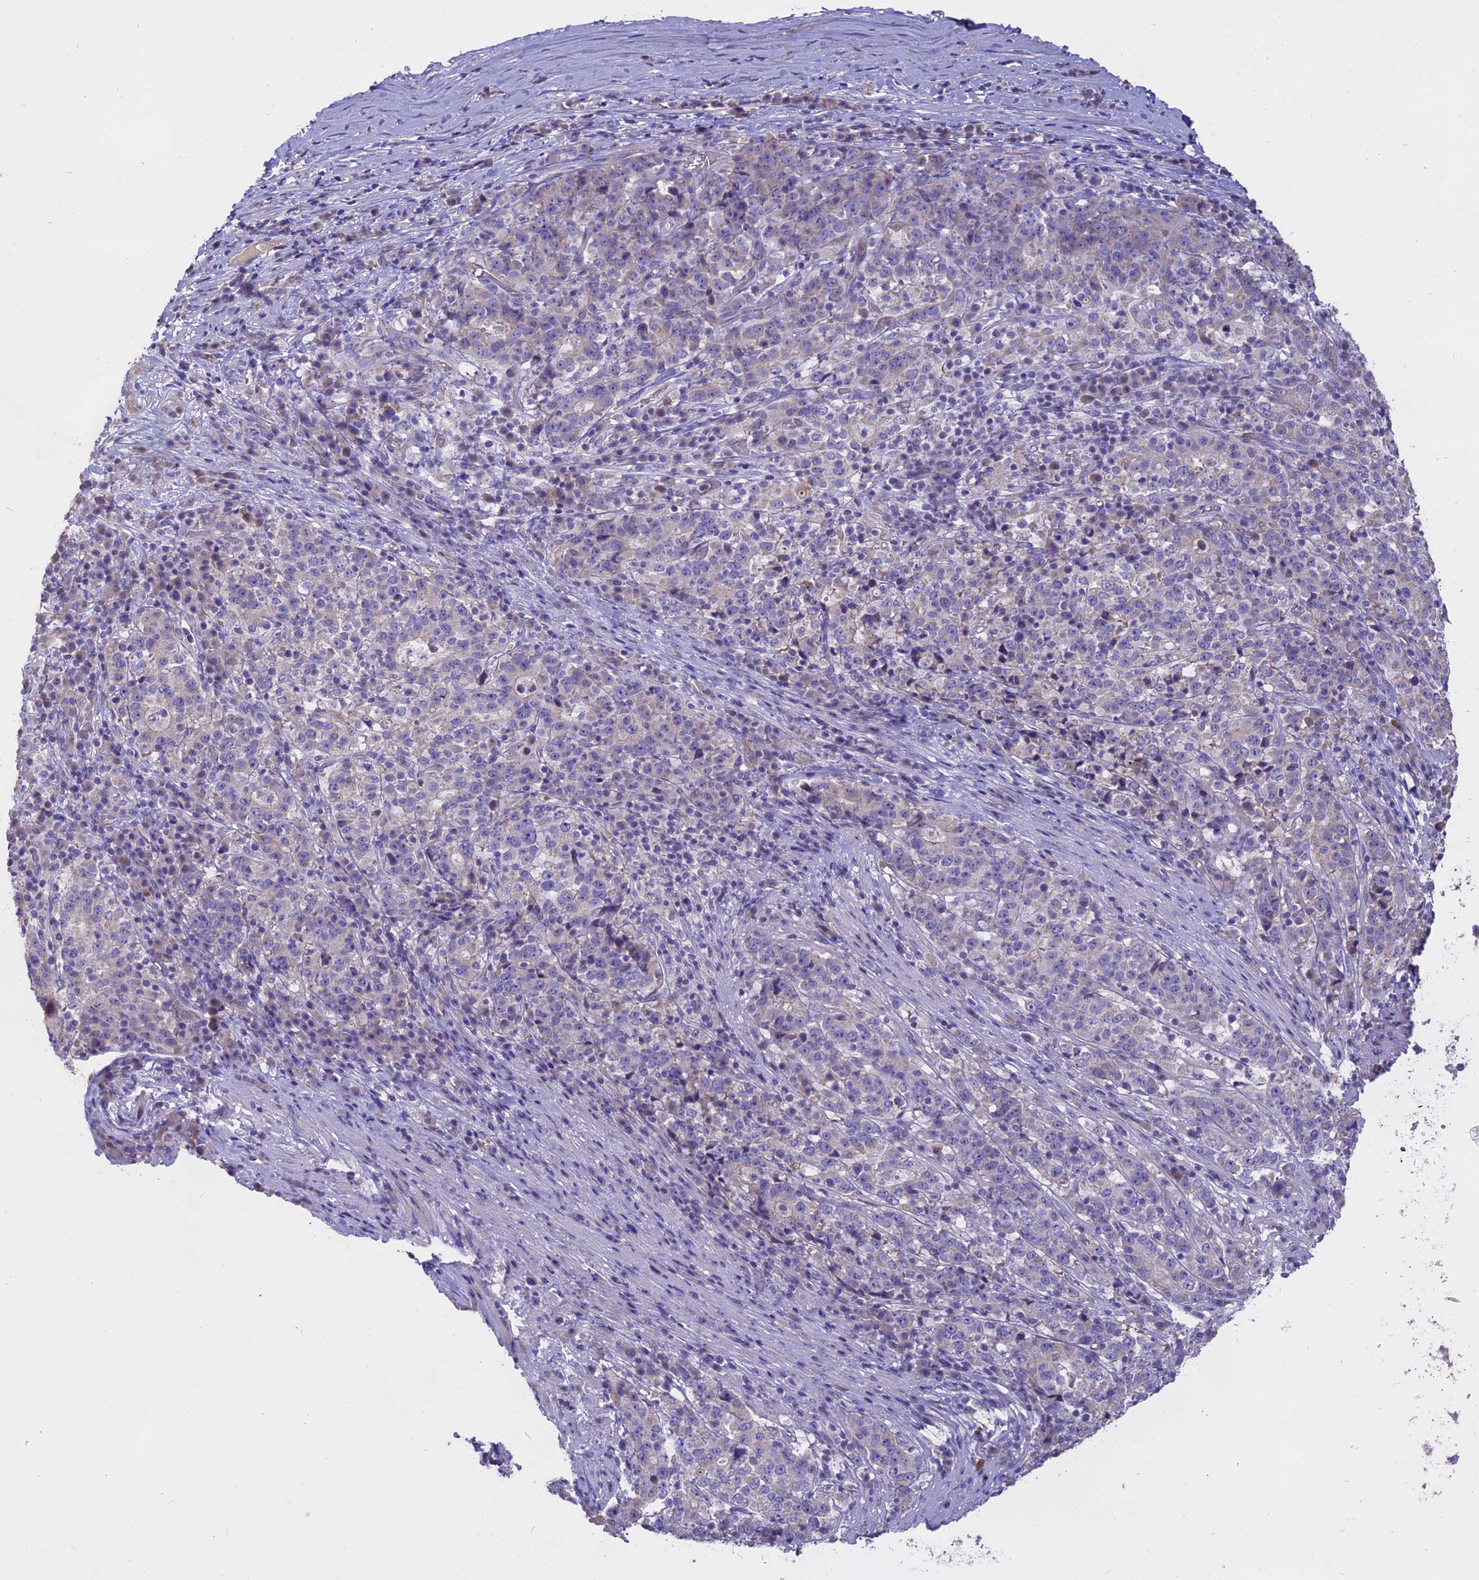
{"staining": {"intensity": "negative", "quantity": "none", "location": "none"}, "tissue": "stomach cancer", "cell_type": "Tumor cells", "image_type": "cancer", "snomed": [{"axis": "morphology", "description": "Adenocarcinoma, NOS"}, {"axis": "topography", "description": "Stomach"}], "caption": "Immunohistochemical staining of human adenocarcinoma (stomach) demonstrates no significant expression in tumor cells.", "gene": "WFDC2", "patient": {"sex": "male", "age": 59}}